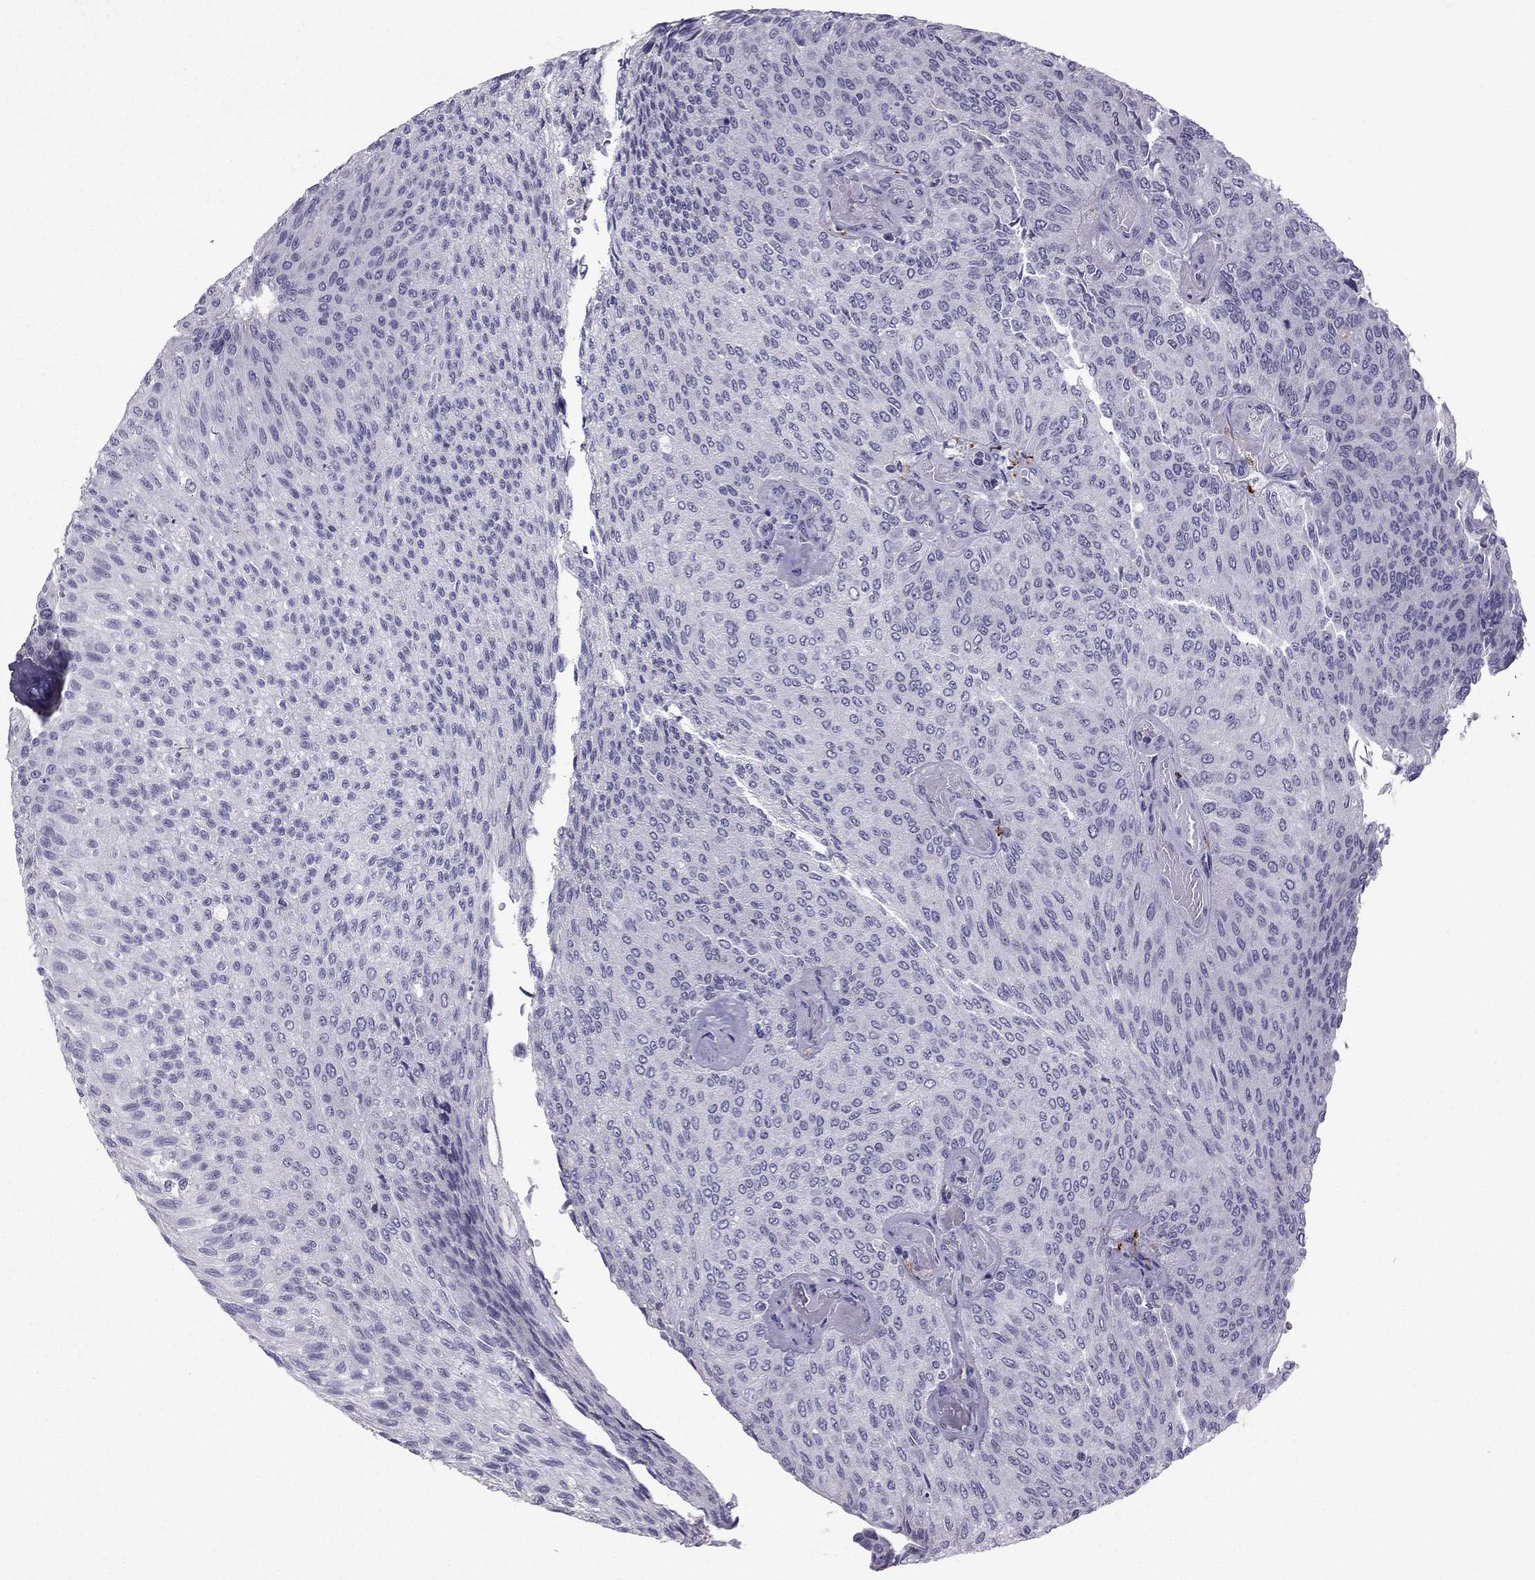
{"staining": {"intensity": "negative", "quantity": "none", "location": "none"}, "tissue": "urothelial cancer", "cell_type": "Tumor cells", "image_type": "cancer", "snomed": [{"axis": "morphology", "description": "Urothelial carcinoma, Low grade"}, {"axis": "topography", "description": "Ureter, NOS"}, {"axis": "topography", "description": "Urinary bladder"}], "caption": "Immunohistochemistry micrograph of neoplastic tissue: human urothelial cancer stained with DAB (3,3'-diaminobenzidine) demonstrates no significant protein positivity in tumor cells.", "gene": "LMTK3", "patient": {"sex": "male", "age": 78}}